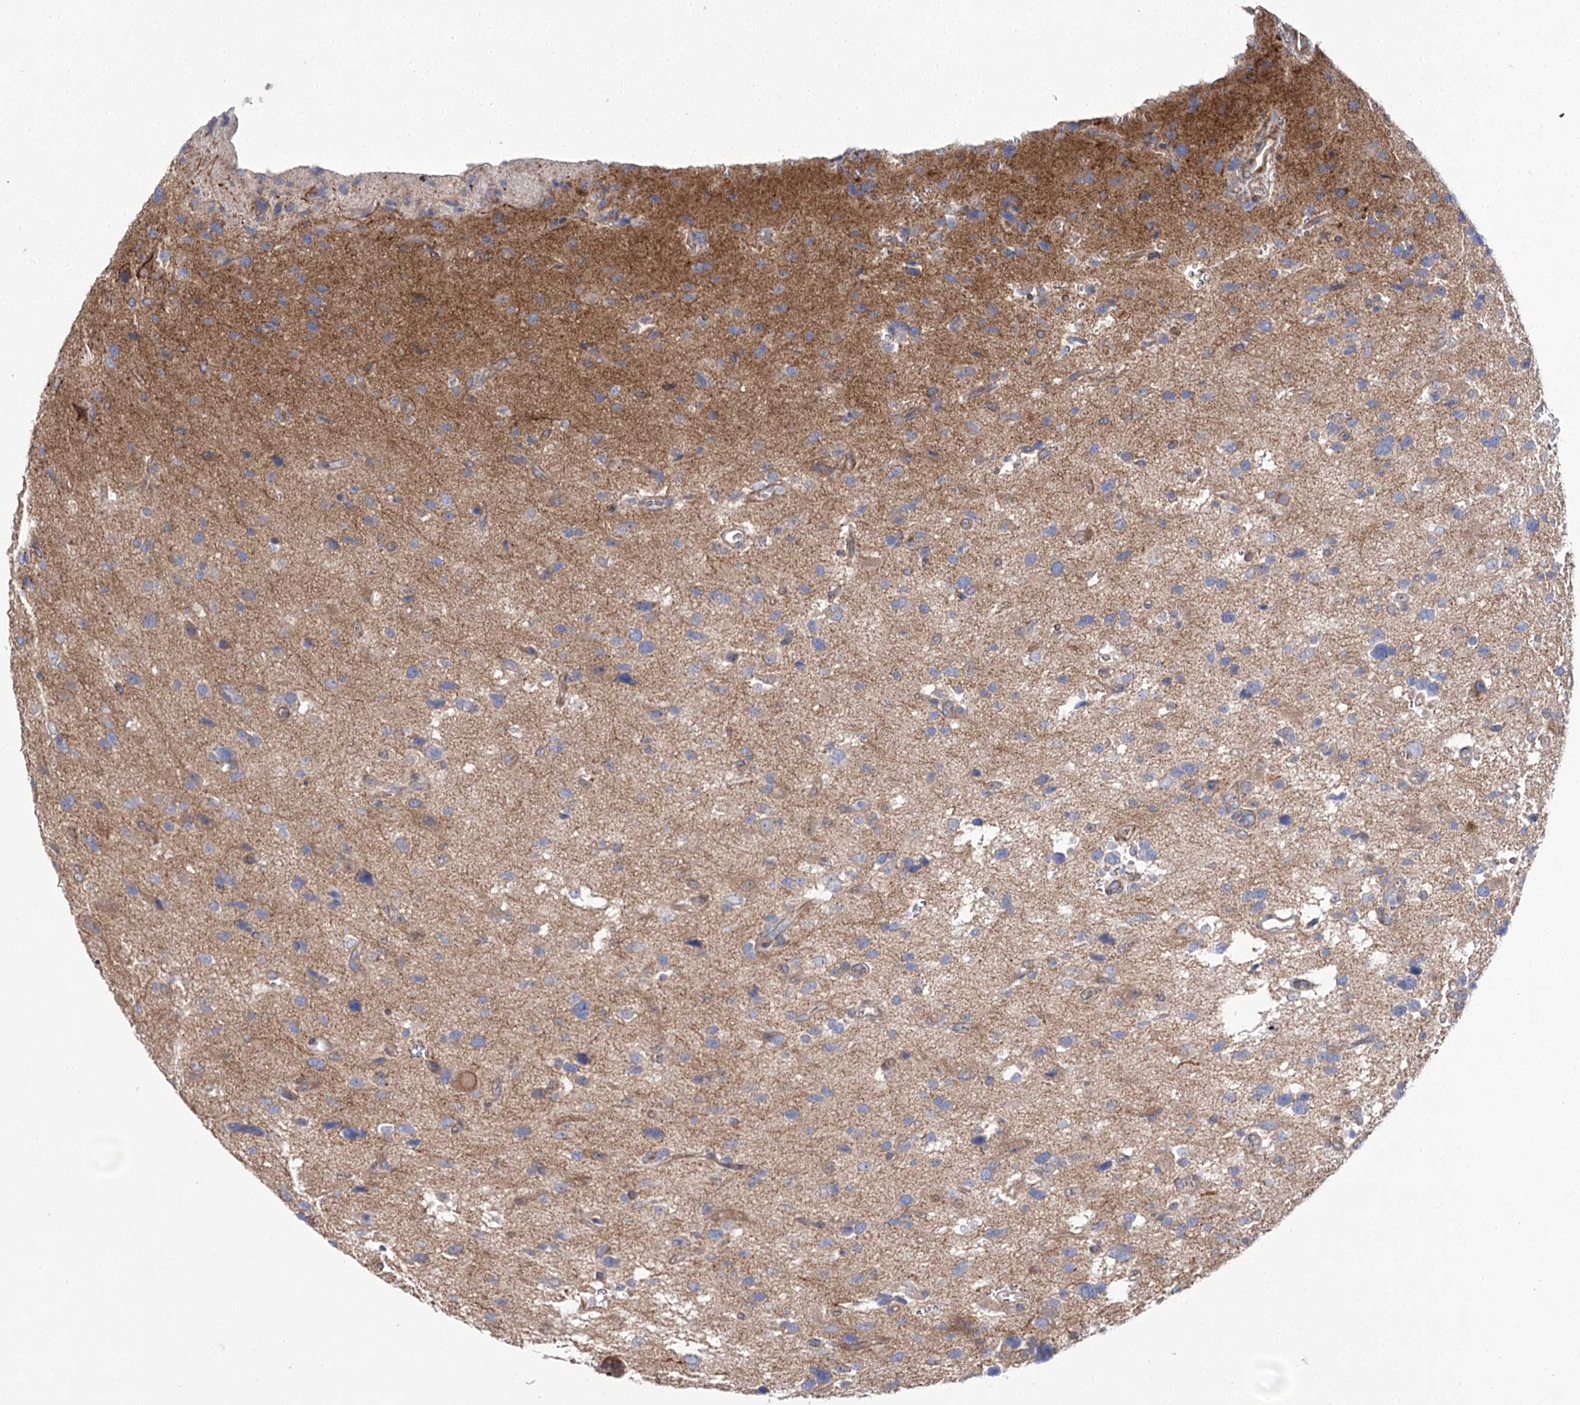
{"staining": {"intensity": "negative", "quantity": "none", "location": "none"}, "tissue": "glioma", "cell_type": "Tumor cells", "image_type": "cancer", "snomed": [{"axis": "morphology", "description": "Glioma, malignant, High grade"}, {"axis": "topography", "description": "Brain"}], "caption": "Immunohistochemical staining of human high-grade glioma (malignant) shows no significant positivity in tumor cells.", "gene": "ARHGAP32", "patient": {"sex": "male", "age": 33}}